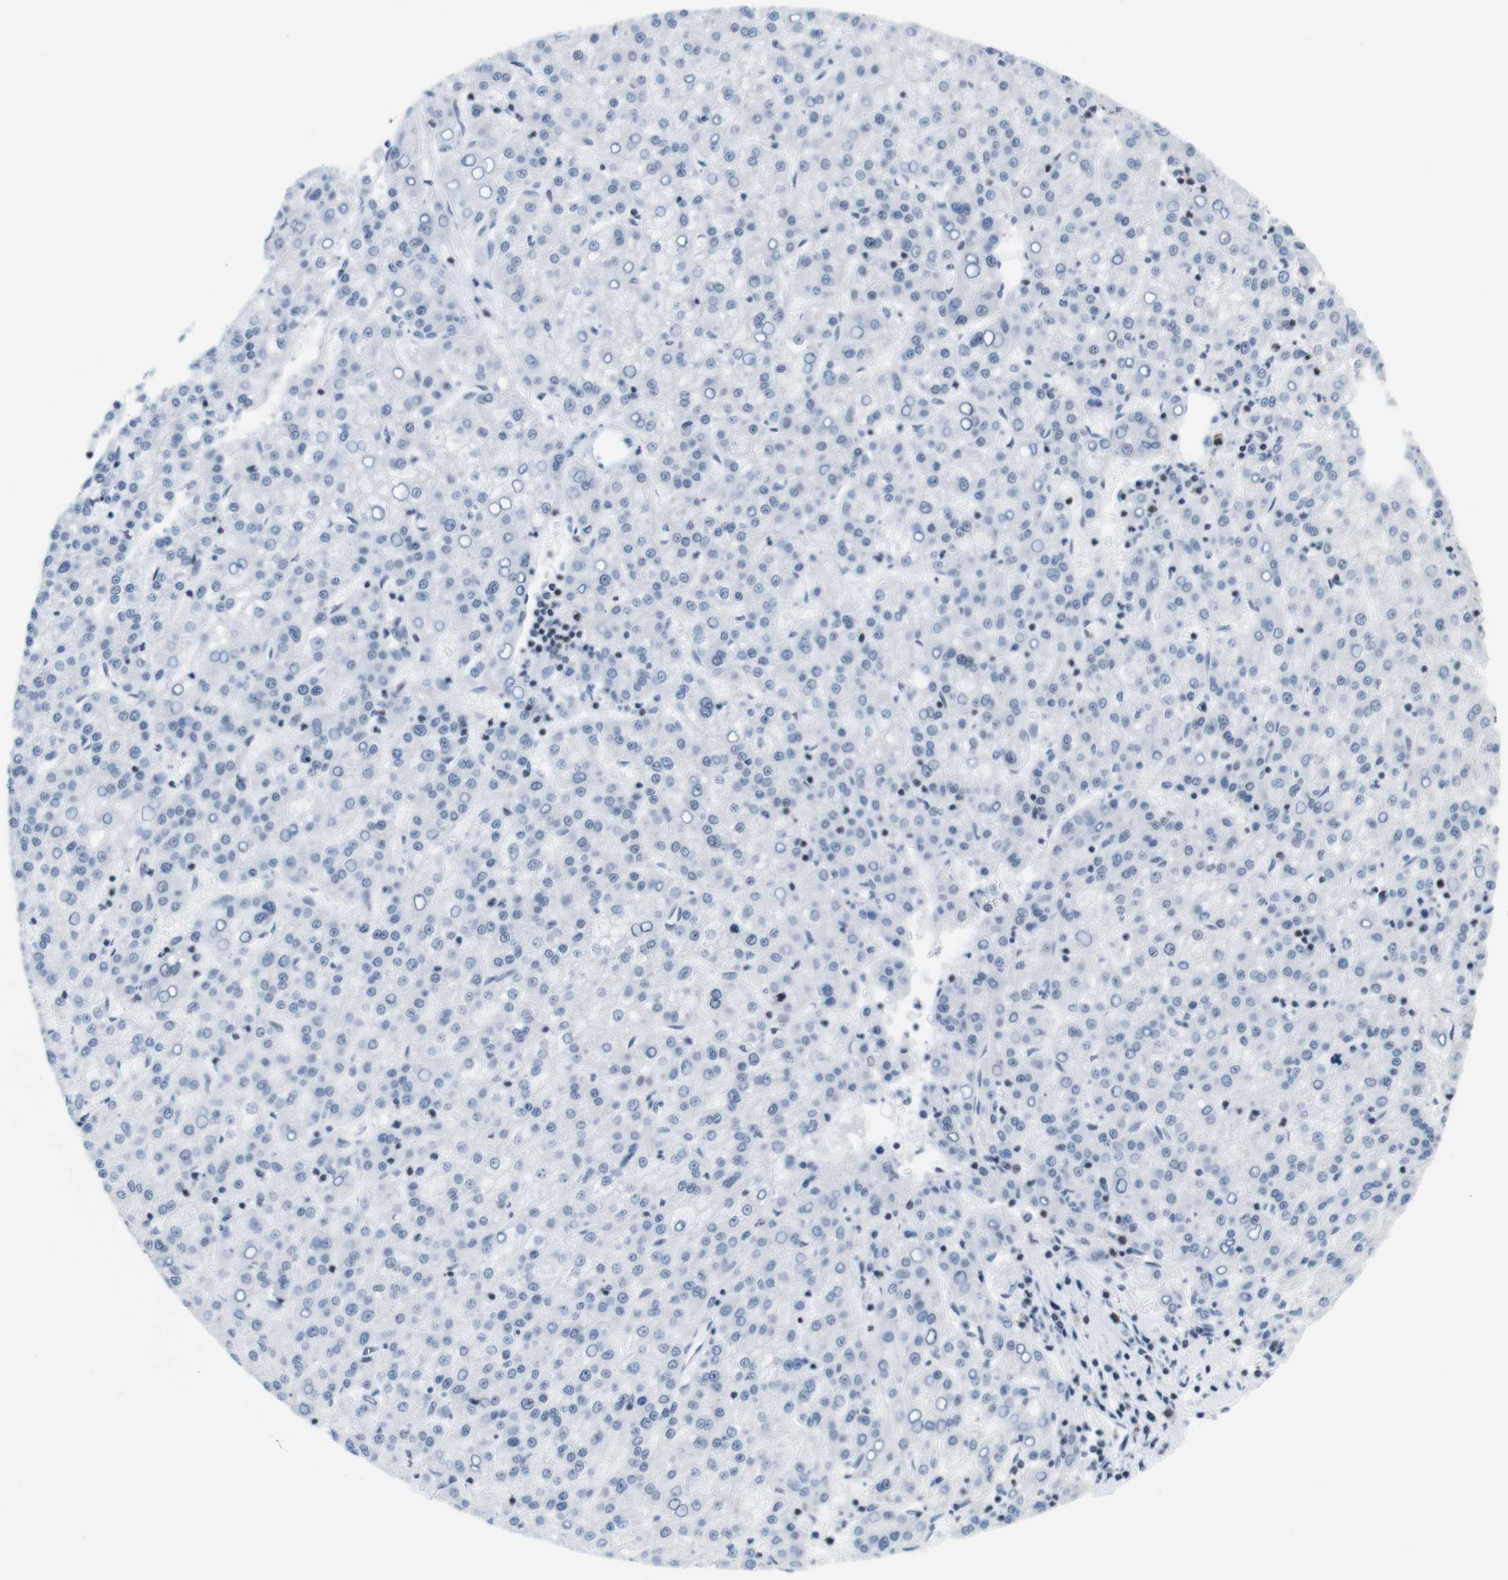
{"staining": {"intensity": "negative", "quantity": "none", "location": "none"}, "tissue": "liver cancer", "cell_type": "Tumor cells", "image_type": "cancer", "snomed": [{"axis": "morphology", "description": "Carcinoma, Hepatocellular, NOS"}, {"axis": "topography", "description": "Liver"}], "caption": "High magnification brightfield microscopy of hepatocellular carcinoma (liver) stained with DAB (3,3'-diaminobenzidine) (brown) and counterstained with hematoxylin (blue): tumor cells show no significant staining.", "gene": "NIFK", "patient": {"sex": "female", "age": 58}}